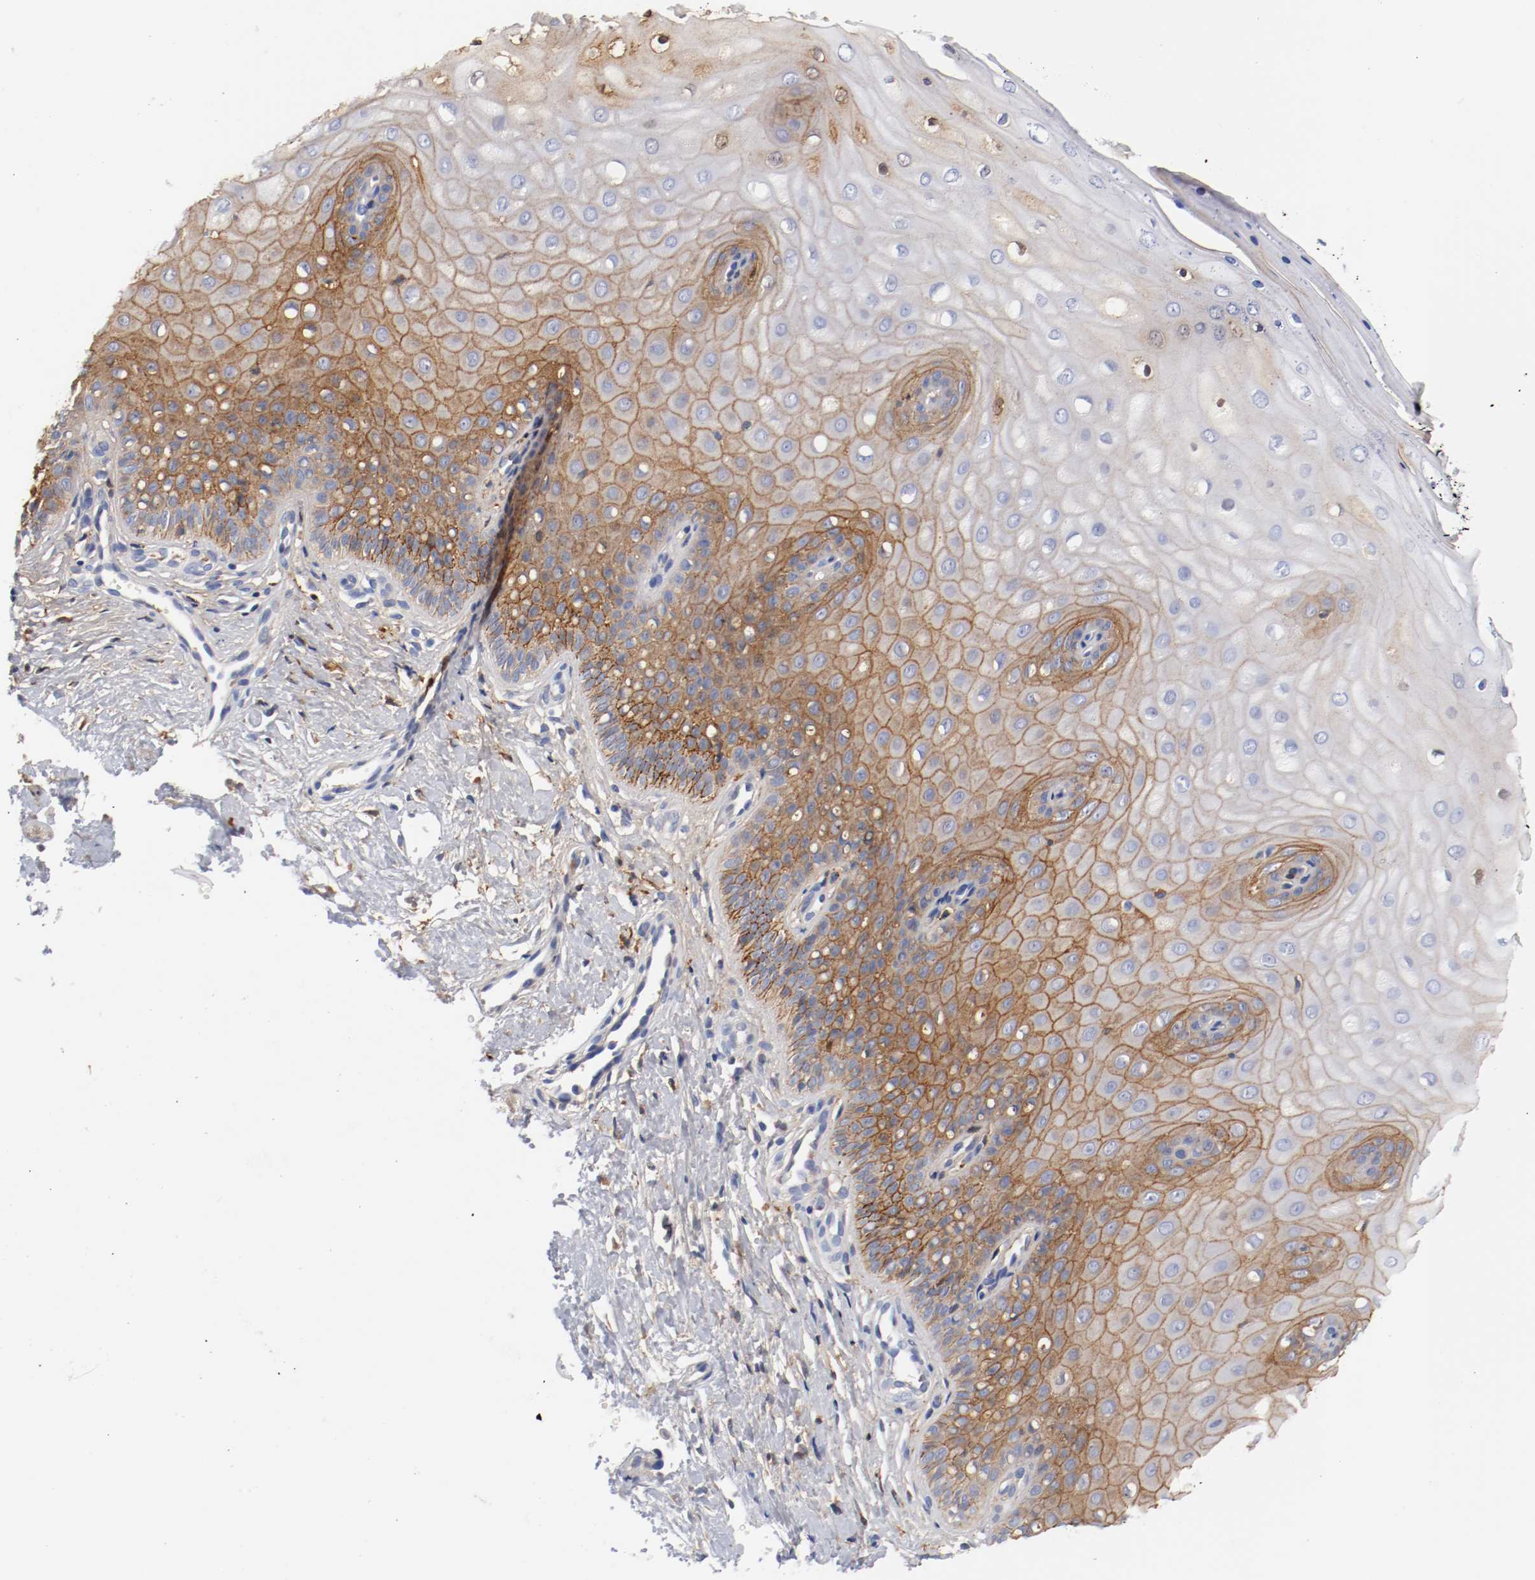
{"staining": {"intensity": "weak", "quantity": ">75%", "location": "cytoplasmic/membranous"}, "tissue": "cervix", "cell_type": "Glandular cells", "image_type": "normal", "snomed": [{"axis": "morphology", "description": "Normal tissue, NOS"}, {"axis": "topography", "description": "Cervix"}], "caption": "High-magnification brightfield microscopy of normal cervix stained with DAB (brown) and counterstained with hematoxylin (blue). glandular cells exhibit weak cytoplasmic/membranous expression is present in approximately>75% of cells.", "gene": "FGFBP1", "patient": {"sex": "female", "age": 55}}